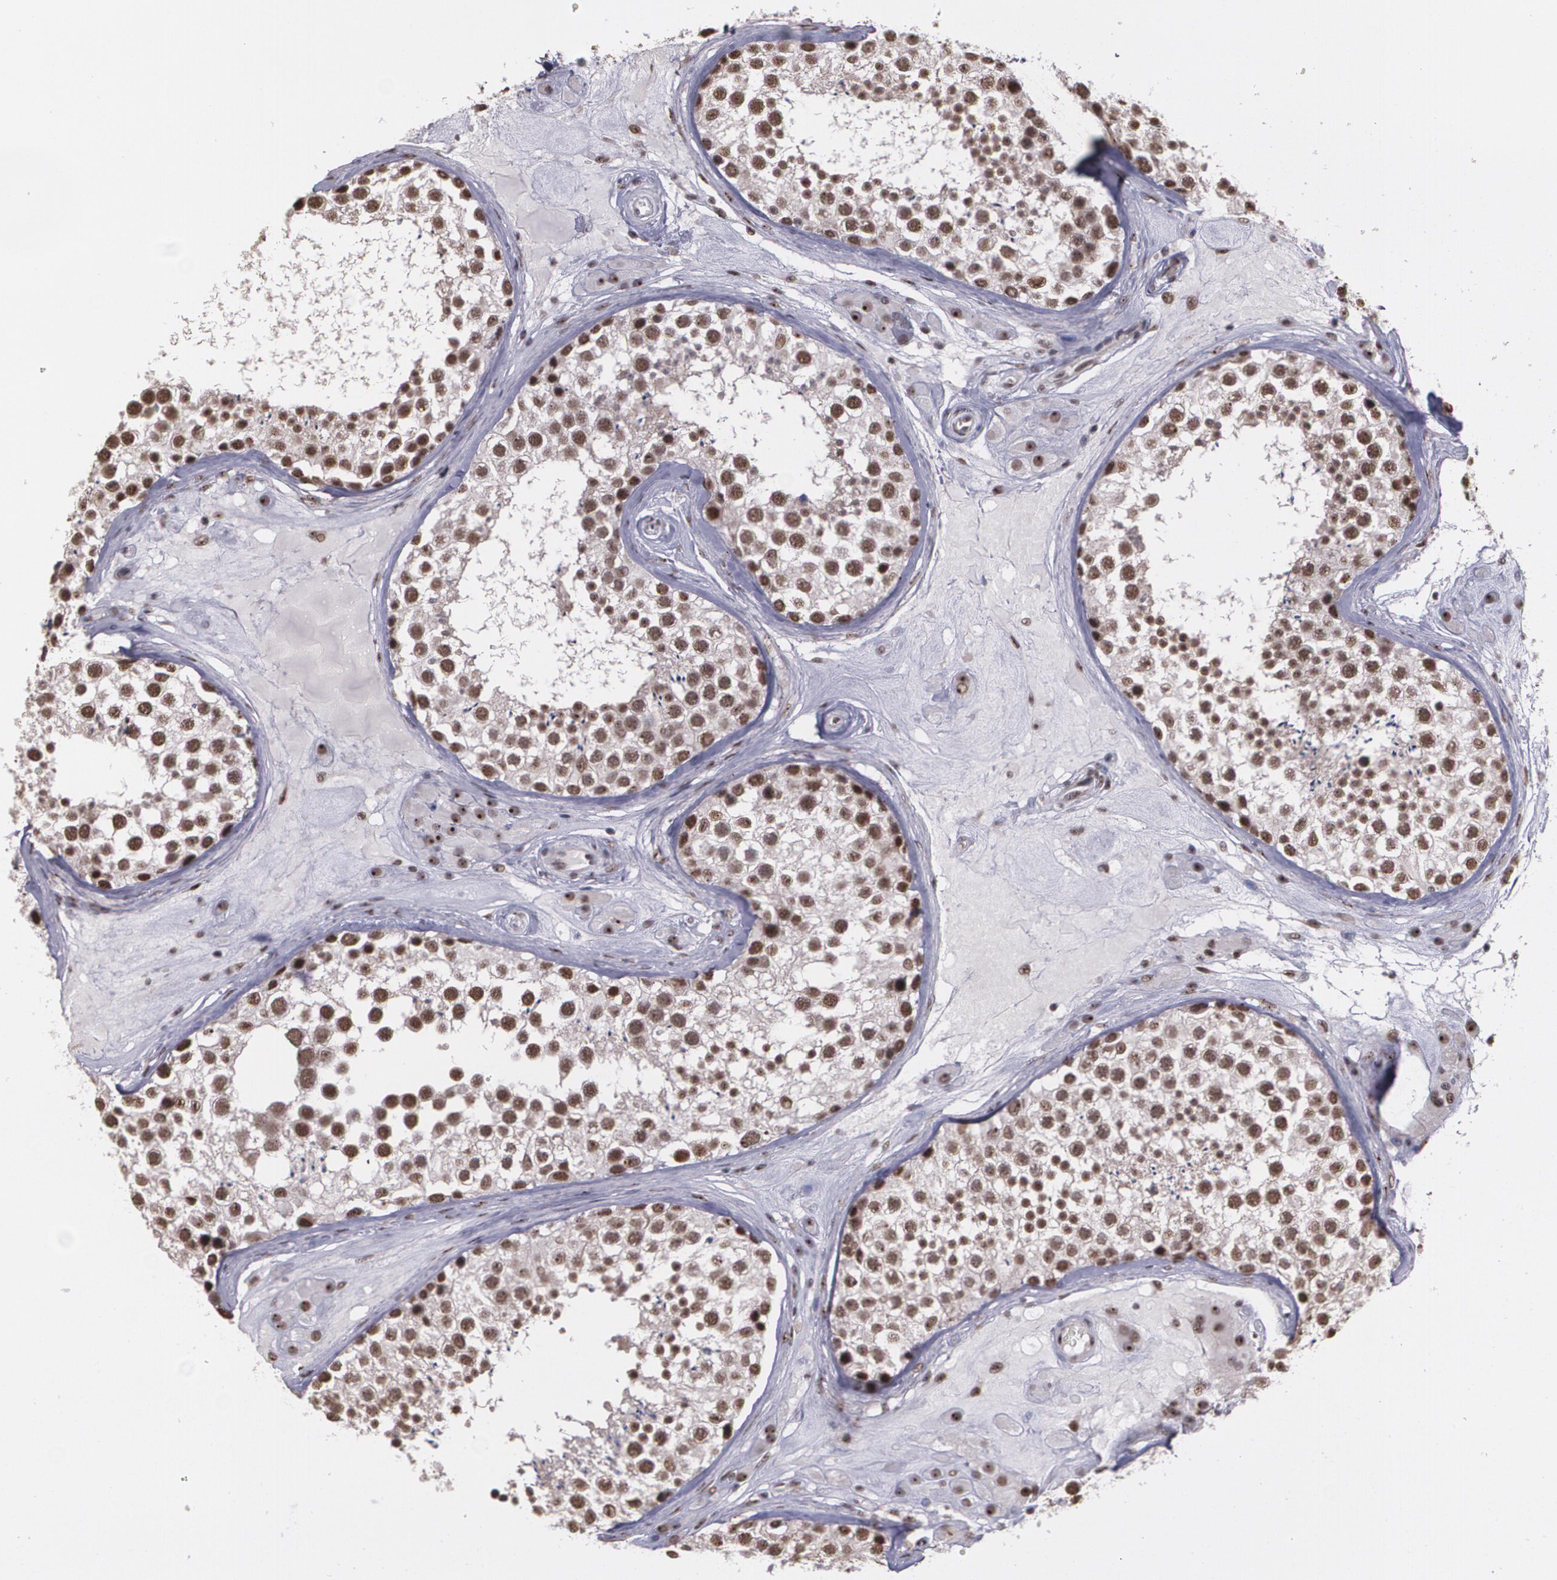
{"staining": {"intensity": "strong", "quantity": ">75%", "location": "nuclear"}, "tissue": "testis", "cell_type": "Cells in seminiferous ducts", "image_type": "normal", "snomed": [{"axis": "morphology", "description": "Normal tissue, NOS"}, {"axis": "topography", "description": "Testis"}], "caption": "This image reveals unremarkable testis stained with immunohistochemistry (IHC) to label a protein in brown. The nuclear of cells in seminiferous ducts show strong positivity for the protein. Nuclei are counter-stained blue.", "gene": "C6orf15", "patient": {"sex": "male", "age": 46}}